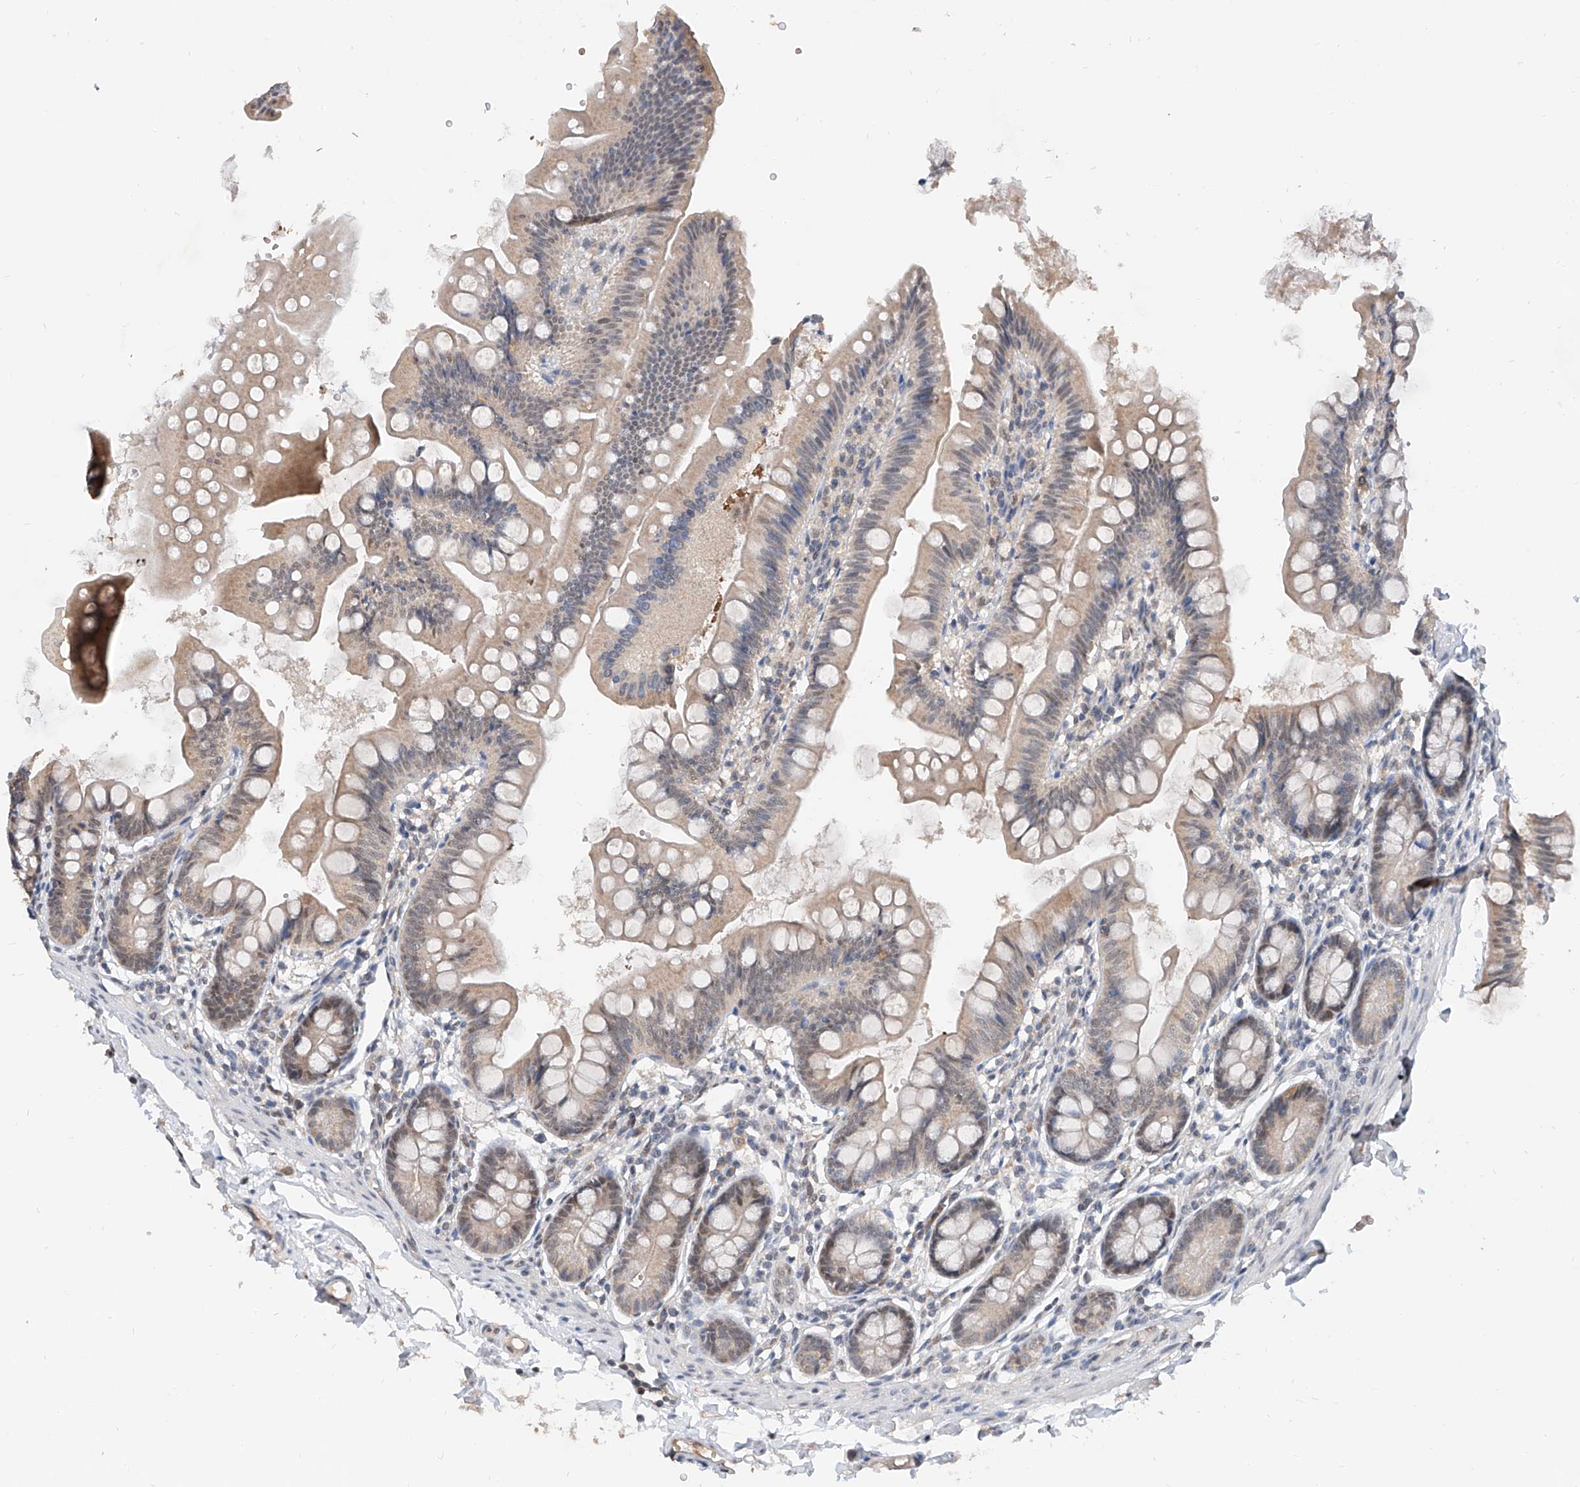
{"staining": {"intensity": "weak", "quantity": "<25%", "location": "cytoplasmic/membranous"}, "tissue": "small intestine", "cell_type": "Glandular cells", "image_type": "normal", "snomed": [{"axis": "morphology", "description": "Normal tissue, NOS"}, {"axis": "topography", "description": "Small intestine"}], "caption": "This is an immunohistochemistry photomicrograph of unremarkable small intestine. There is no staining in glandular cells.", "gene": "CARMIL3", "patient": {"sex": "male", "age": 7}}